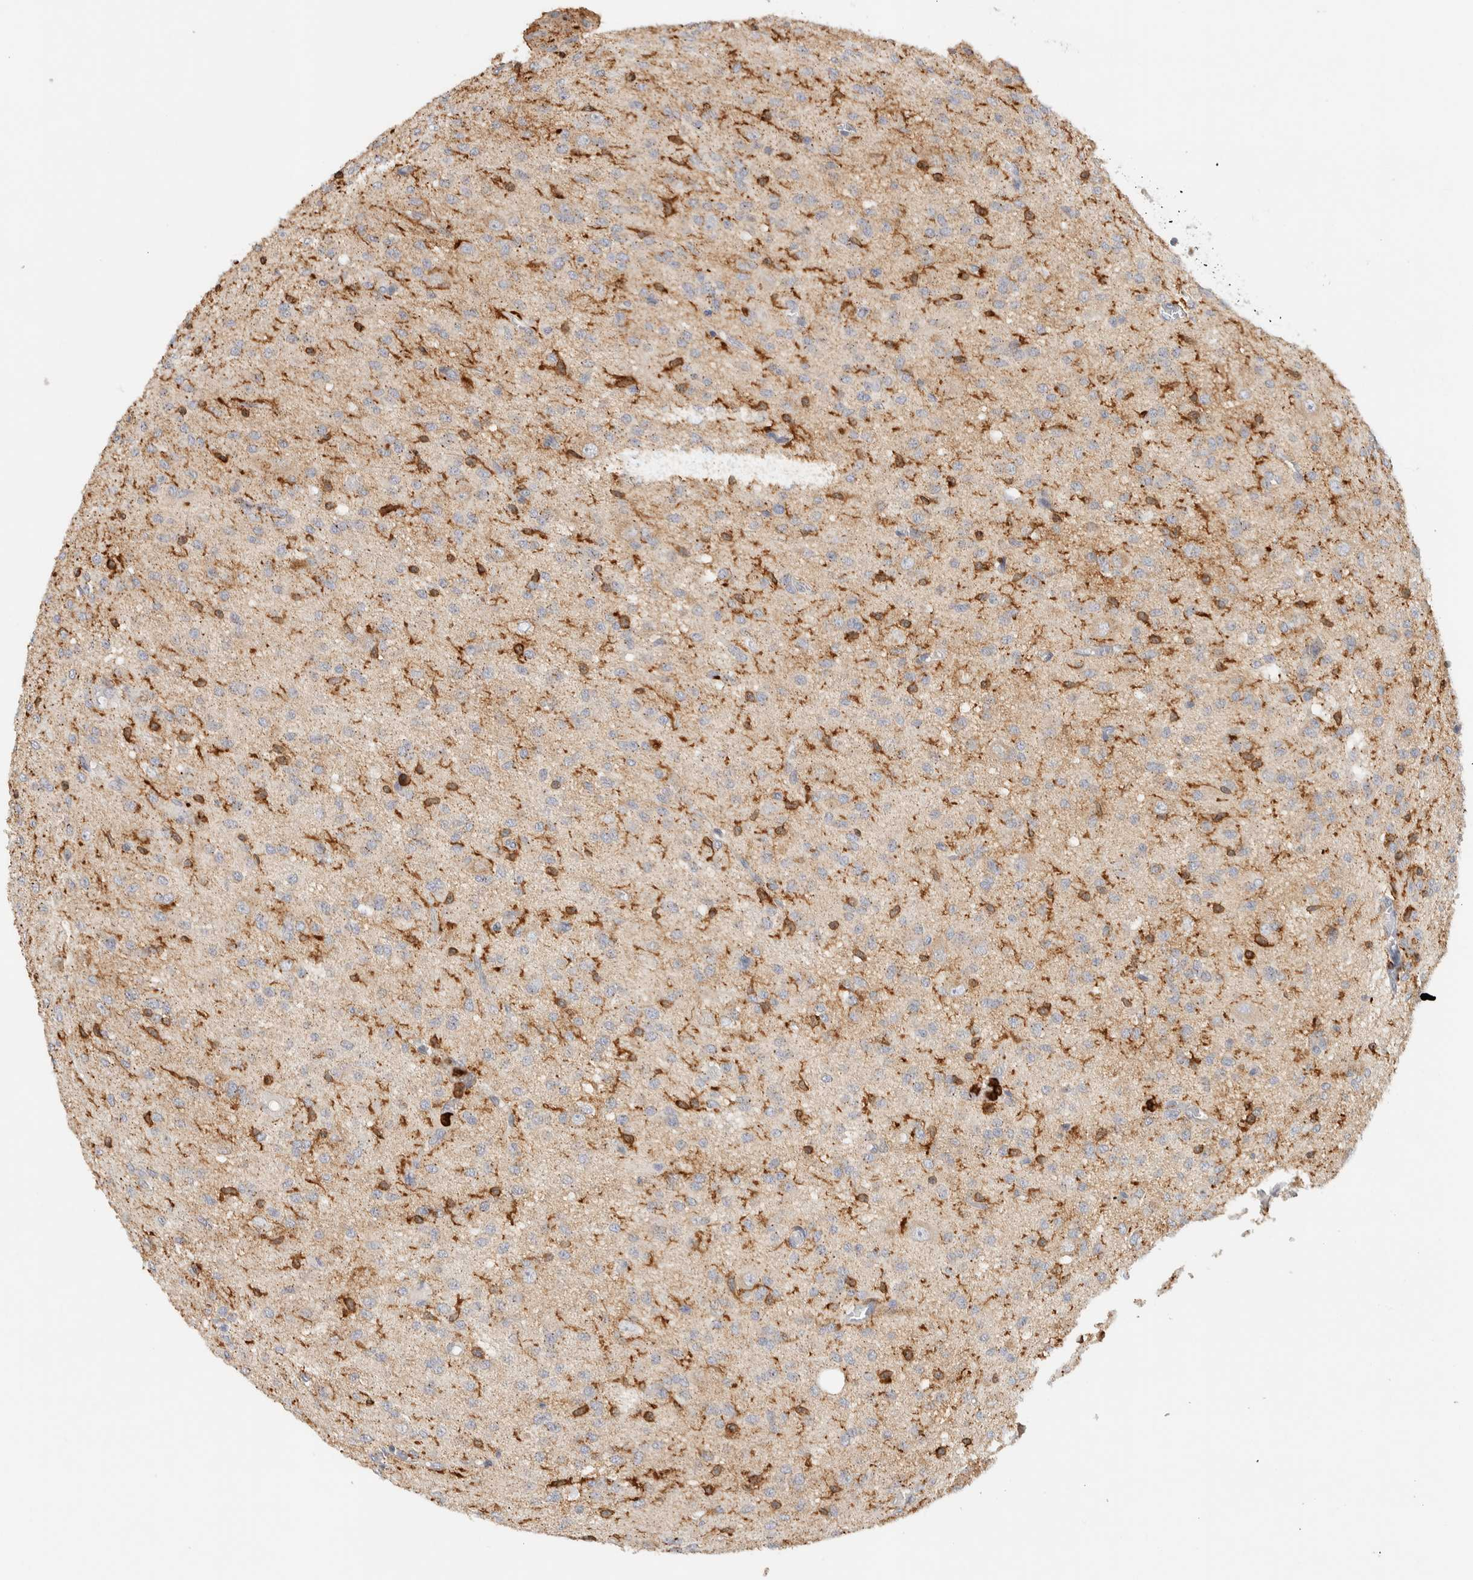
{"staining": {"intensity": "weak", "quantity": "<25%", "location": "cytoplasmic/membranous"}, "tissue": "glioma", "cell_type": "Tumor cells", "image_type": "cancer", "snomed": [{"axis": "morphology", "description": "Glioma, malignant, High grade"}, {"axis": "topography", "description": "Brain"}], "caption": "The histopathology image reveals no significant expression in tumor cells of high-grade glioma (malignant).", "gene": "RUNDC1", "patient": {"sex": "female", "age": 59}}